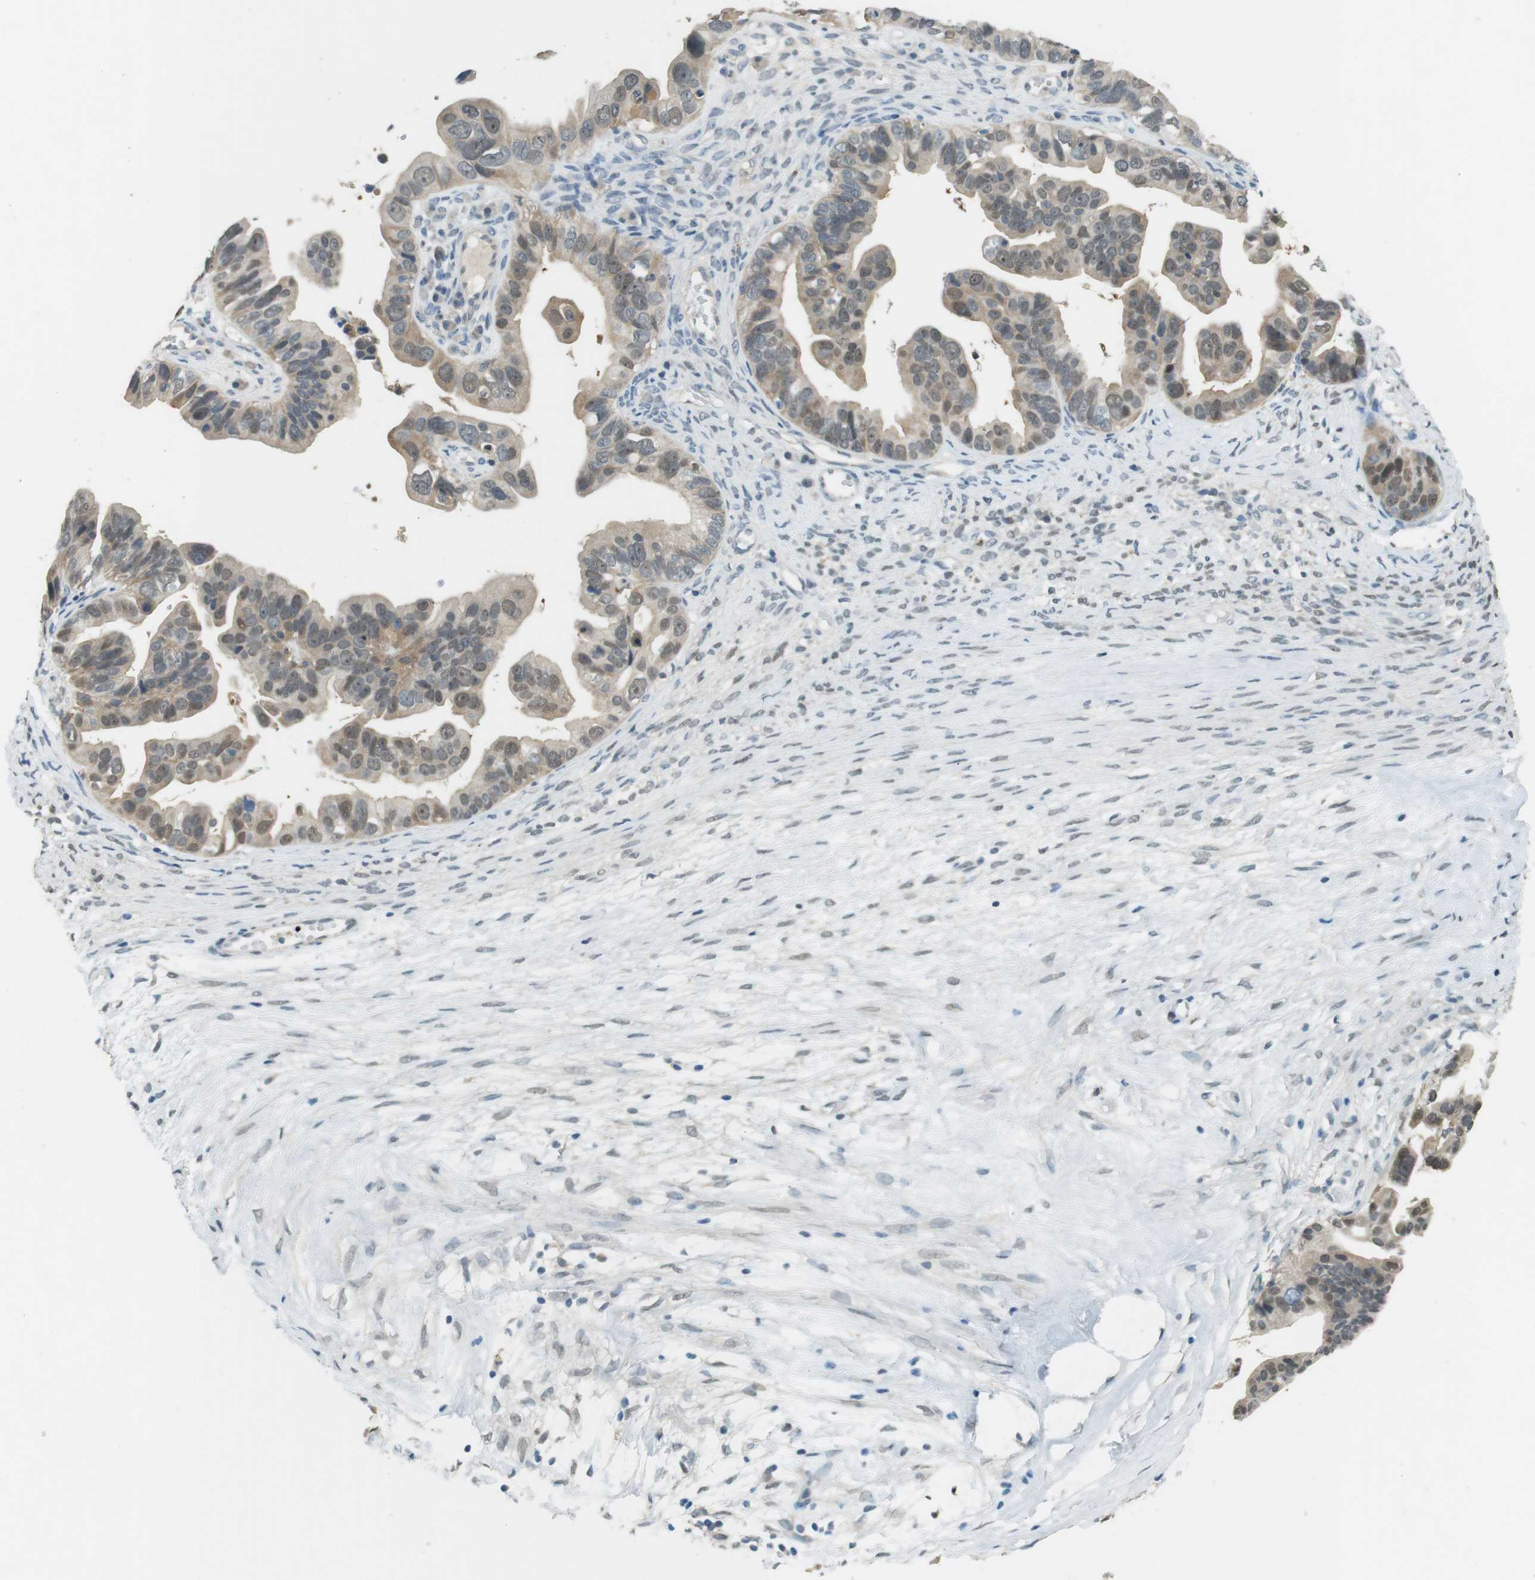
{"staining": {"intensity": "weak", "quantity": ">75%", "location": "cytoplasmic/membranous,nuclear"}, "tissue": "ovarian cancer", "cell_type": "Tumor cells", "image_type": "cancer", "snomed": [{"axis": "morphology", "description": "Cystadenocarcinoma, serous, NOS"}, {"axis": "topography", "description": "Ovary"}], "caption": "An image showing weak cytoplasmic/membranous and nuclear positivity in approximately >75% of tumor cells in ovarian serous cystadenocarcinoma, as visualized by brown immunohistochemical staining.", "gene": "CDK14", "patient": {"sex": "female", "age": 56}}